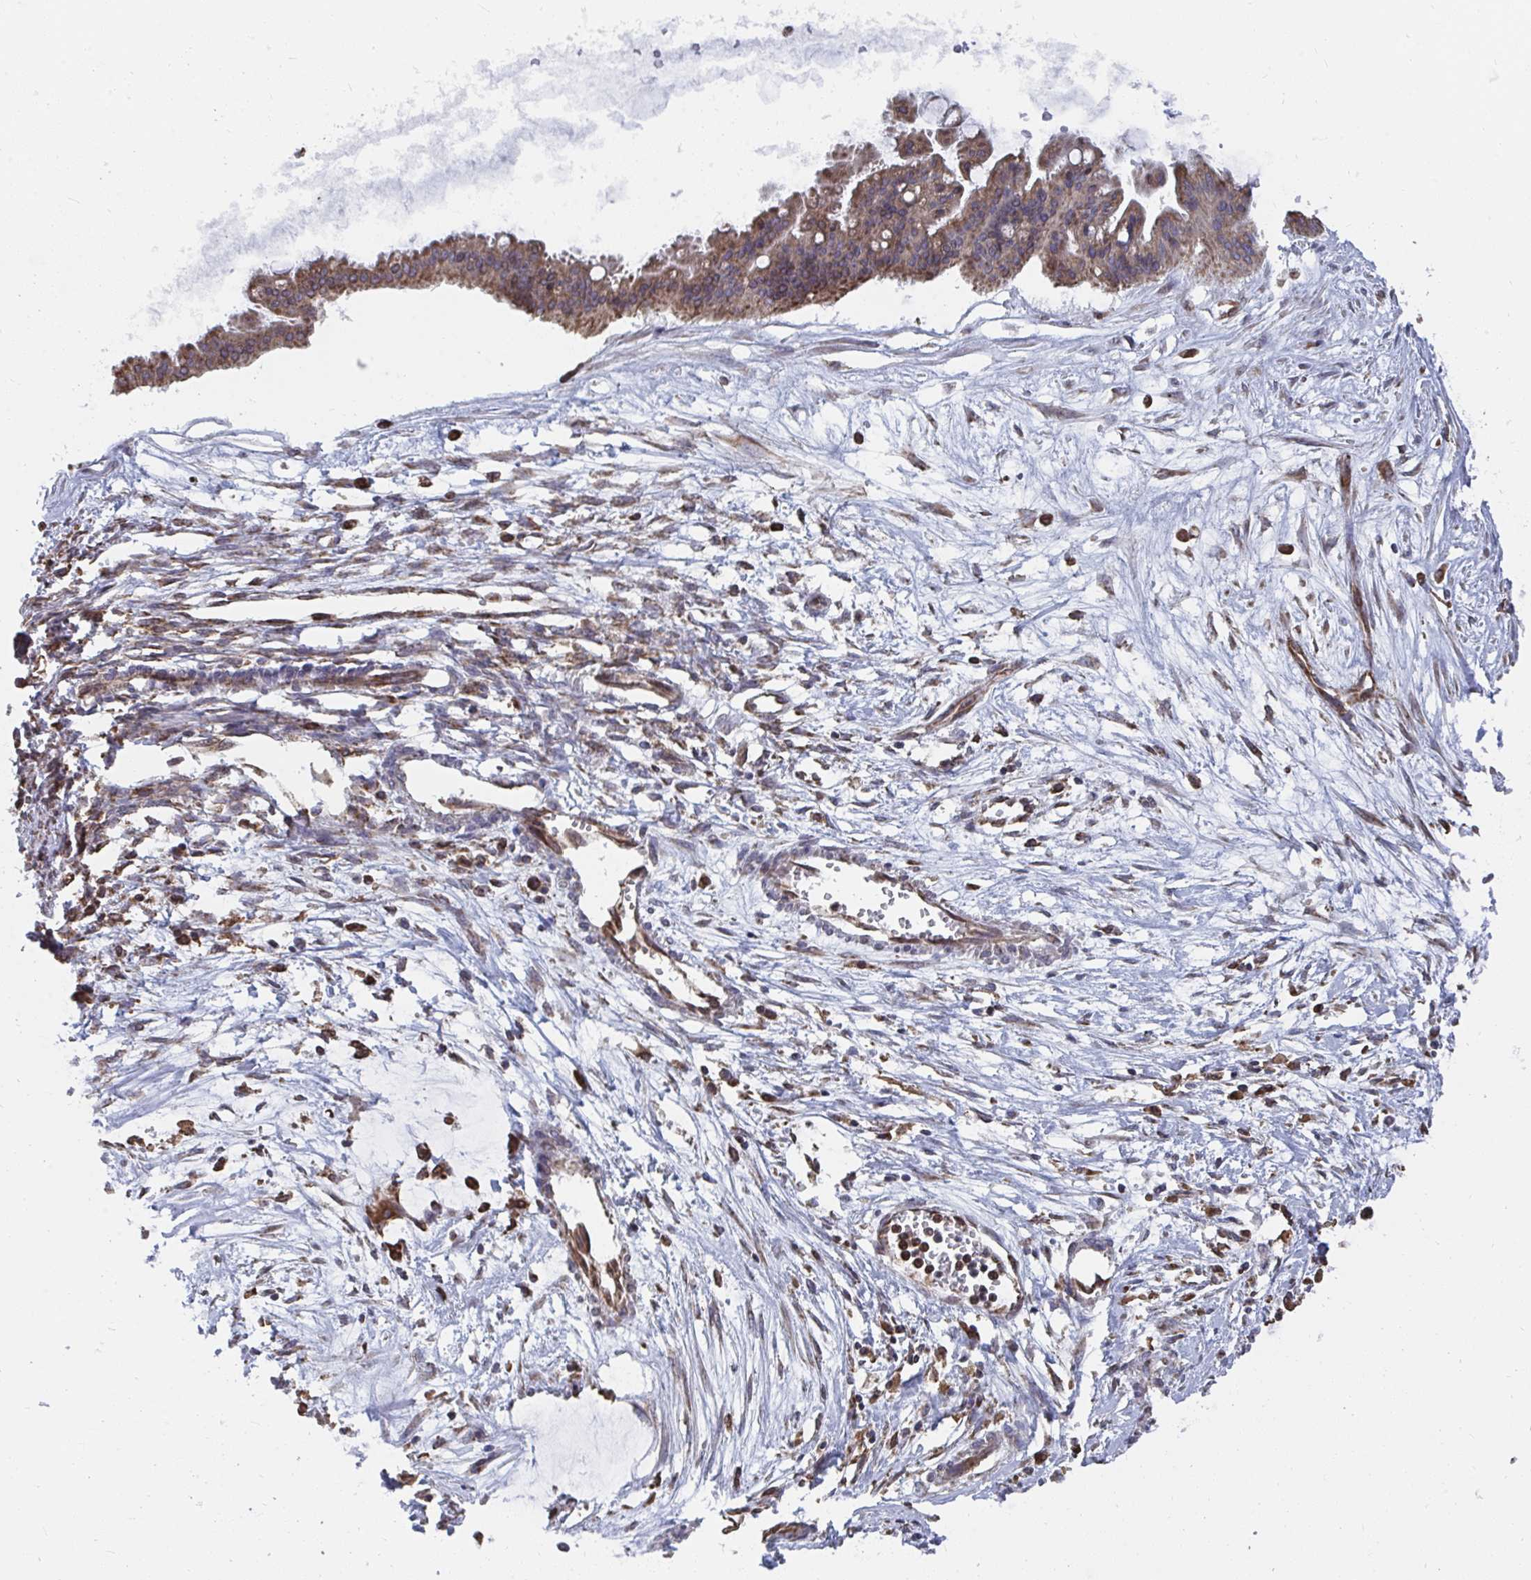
{"staining": {"intensity": "moderate", "quantity": ">75%", "location": "cytoplasmic/membranous"}, "tissue": "ovarian cancer", "cell_type": "Tumor cells", "image_type": "cancer", "snomed": [{"axis": "morphology", "description": "Cystadenocarcinoma, mucinous, NOS"}, {"axis": "topography", "description": "Ovary"}], "caption": "This image shows immunohistochemistry staining of ovarian cancer (mucinous cystadenocarcinoma), with medium moderate cytoplasmic/membranous staining in approximately >75% of tumor cells.", "gene": "ELAVL1", "patient": {"sex": "female", "age": 73}}